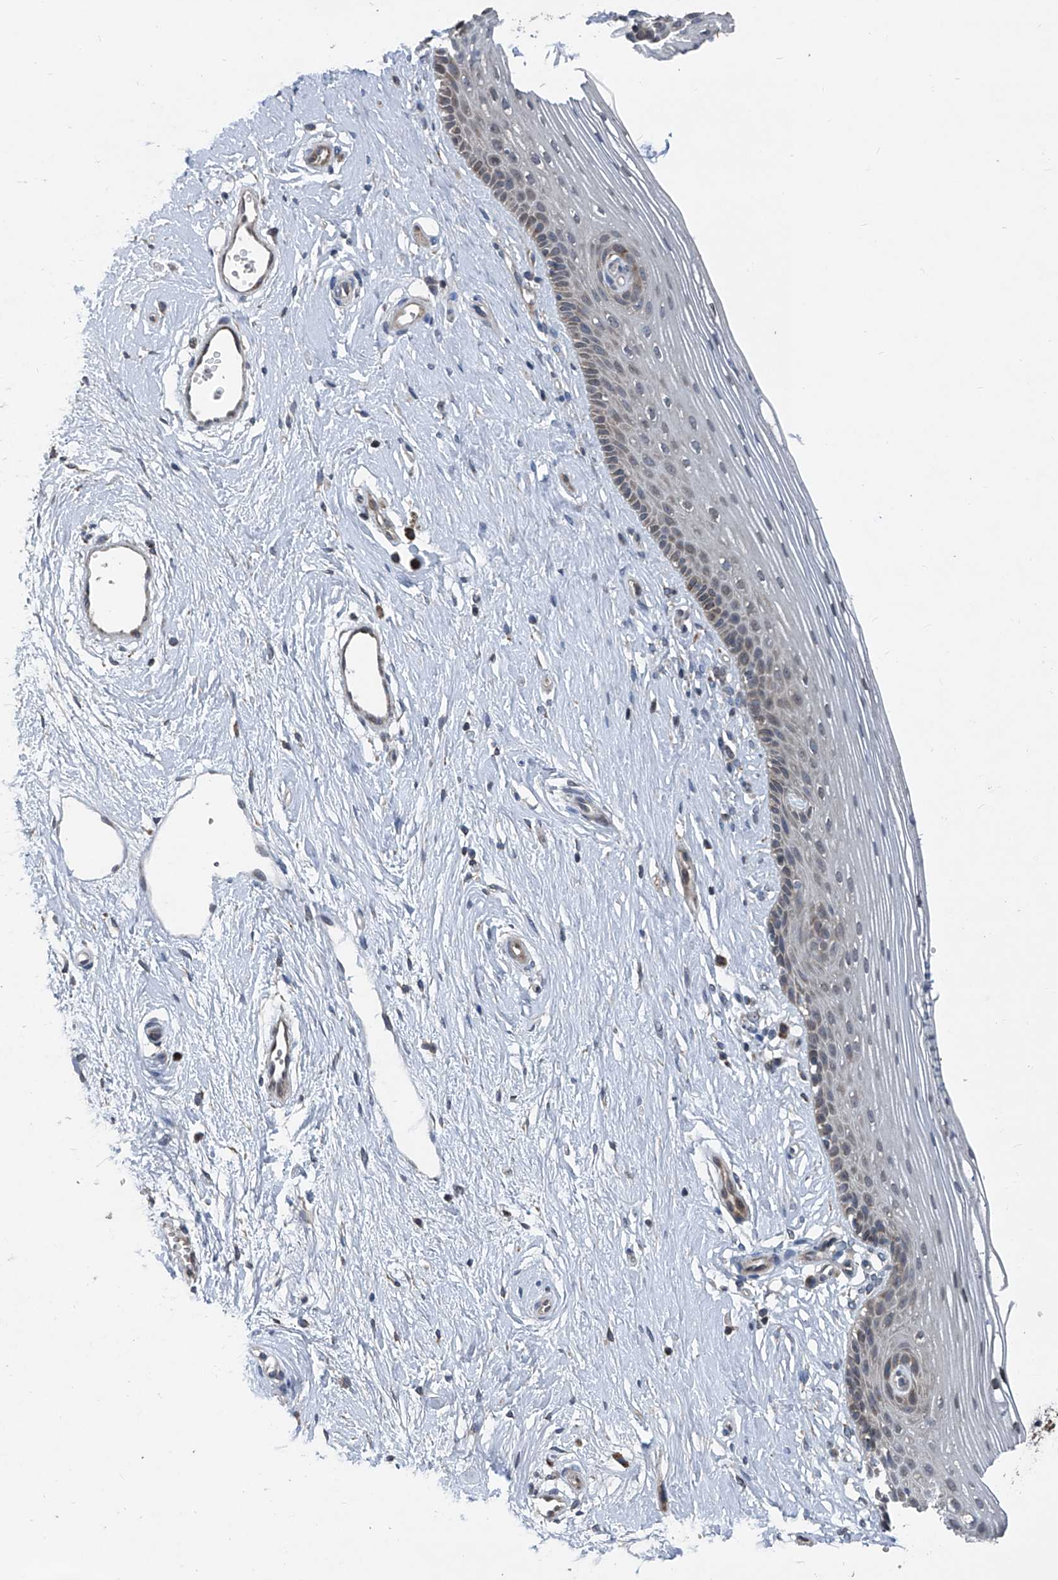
{"staining": {"intensity": "moderate", "quantity": "<25%", "location": "cytoplasmic/membranous"}, "tissue": "vagina", "cell_type": "Squamous epithelial cells", "image_type": "normal", "snomed": [{"axis": "morphology", "description": "Normal tissue, NOS"}, {"axis": "topography", "description": "Vagina"}], "caption": "Benign vagina demonstrates moderate cytoplasmic/membranous expression in about <25% of squamous epithelial cells.", "gene": "BCKDHB", "patient": {"sex": "female", "age": 46}}